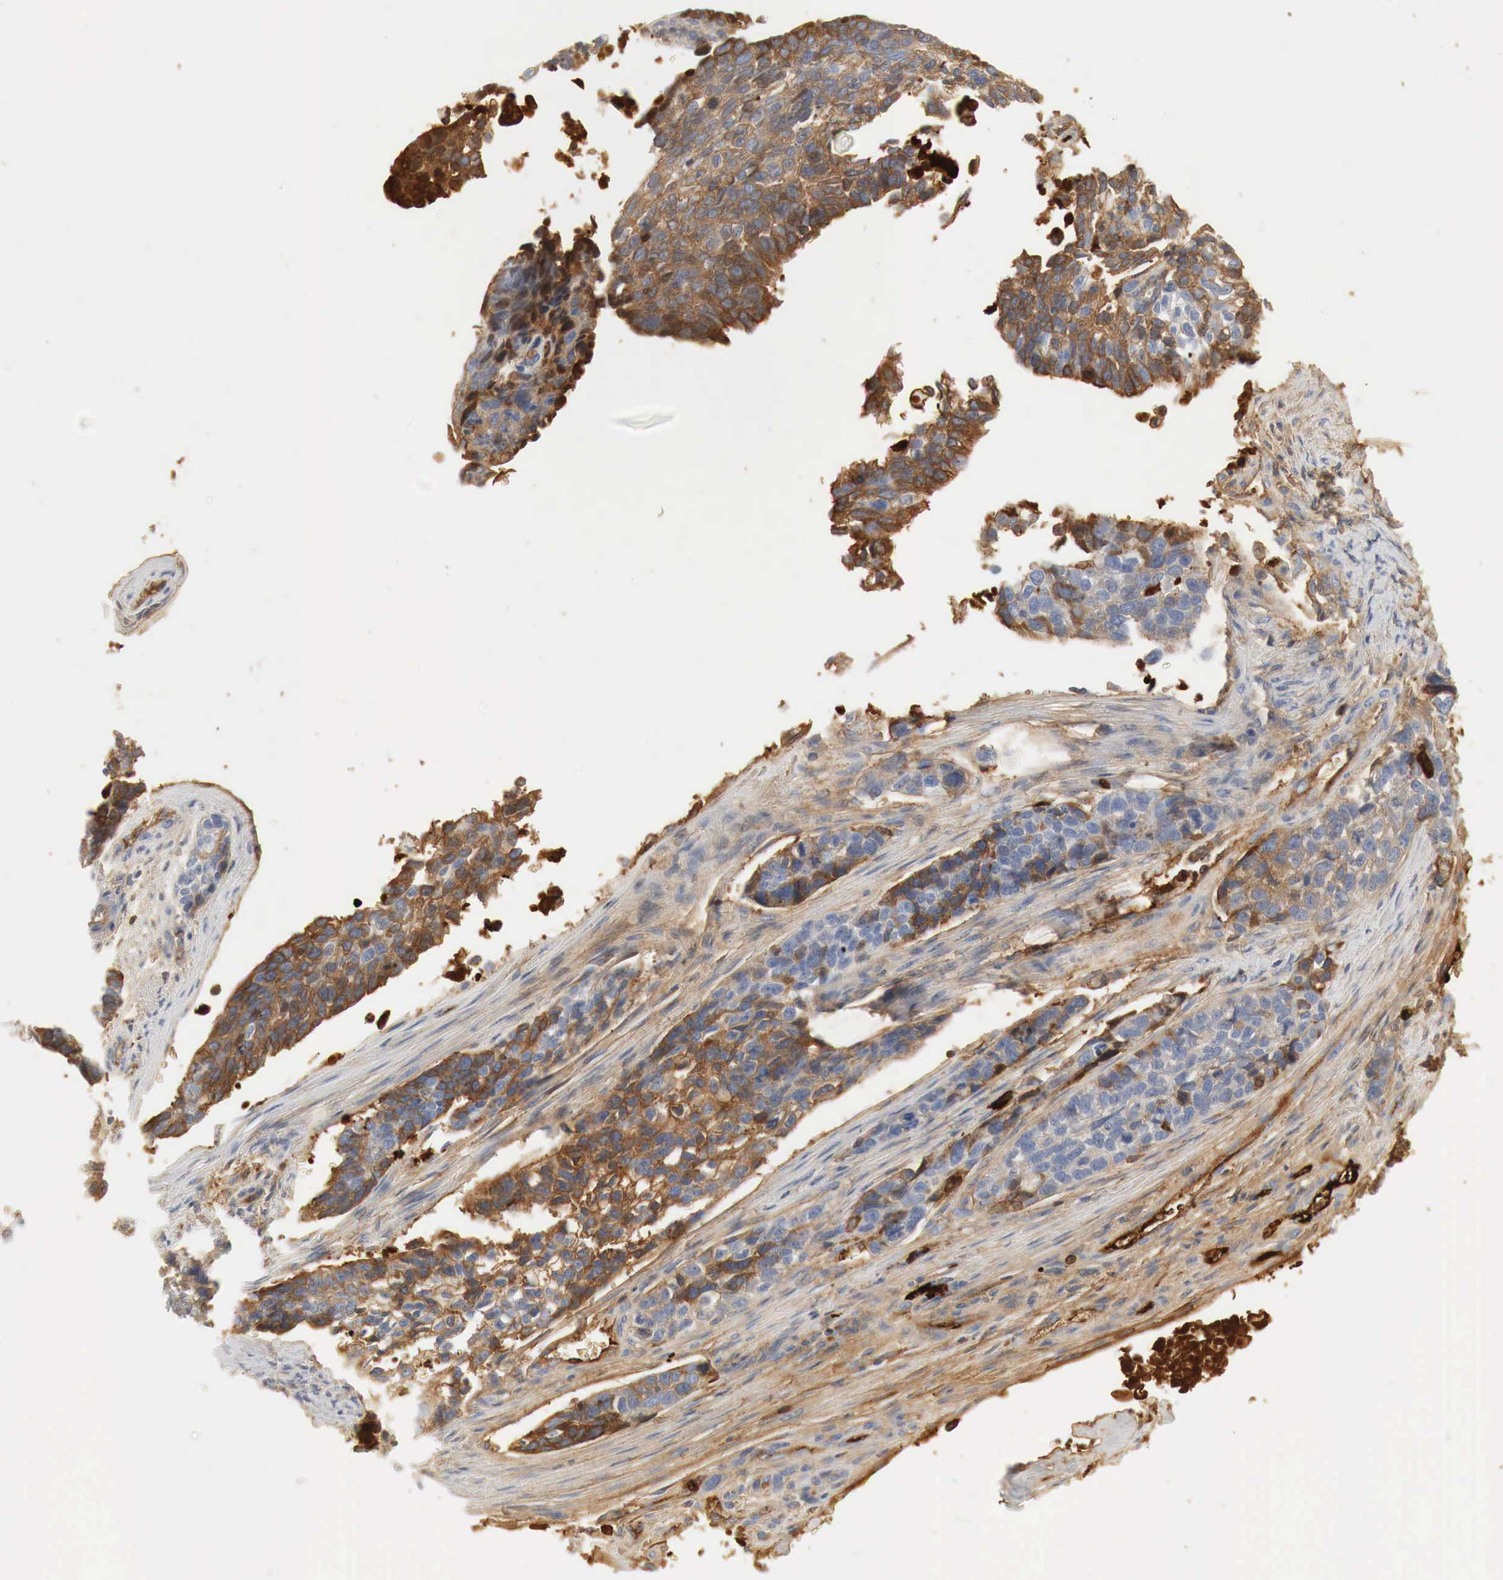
{"staining": {"intensity": "moderate", "quantity": "25%-75%", "location": "cytoplasmic/membranous"}, "tissue": "lung cancer", "cell_type": "Tumor cells", "image_type": "cancer", "snomed": [{"axis": "morphology", "description": "Squamous cell carcinoma, NOS"}, {"axis": "topography", "description": "Lymph node"}, {"axis": "topography", "description": "Lung"}], "caption": "Lung squamous cell carcinoma stained with a brown dye demonstrates moderate cytoplasmic/membranous positive positivity in about 25%-75% of tumor cells.", "gene": "IGLC3", "patient": {"sex": "male", "age": 74}}